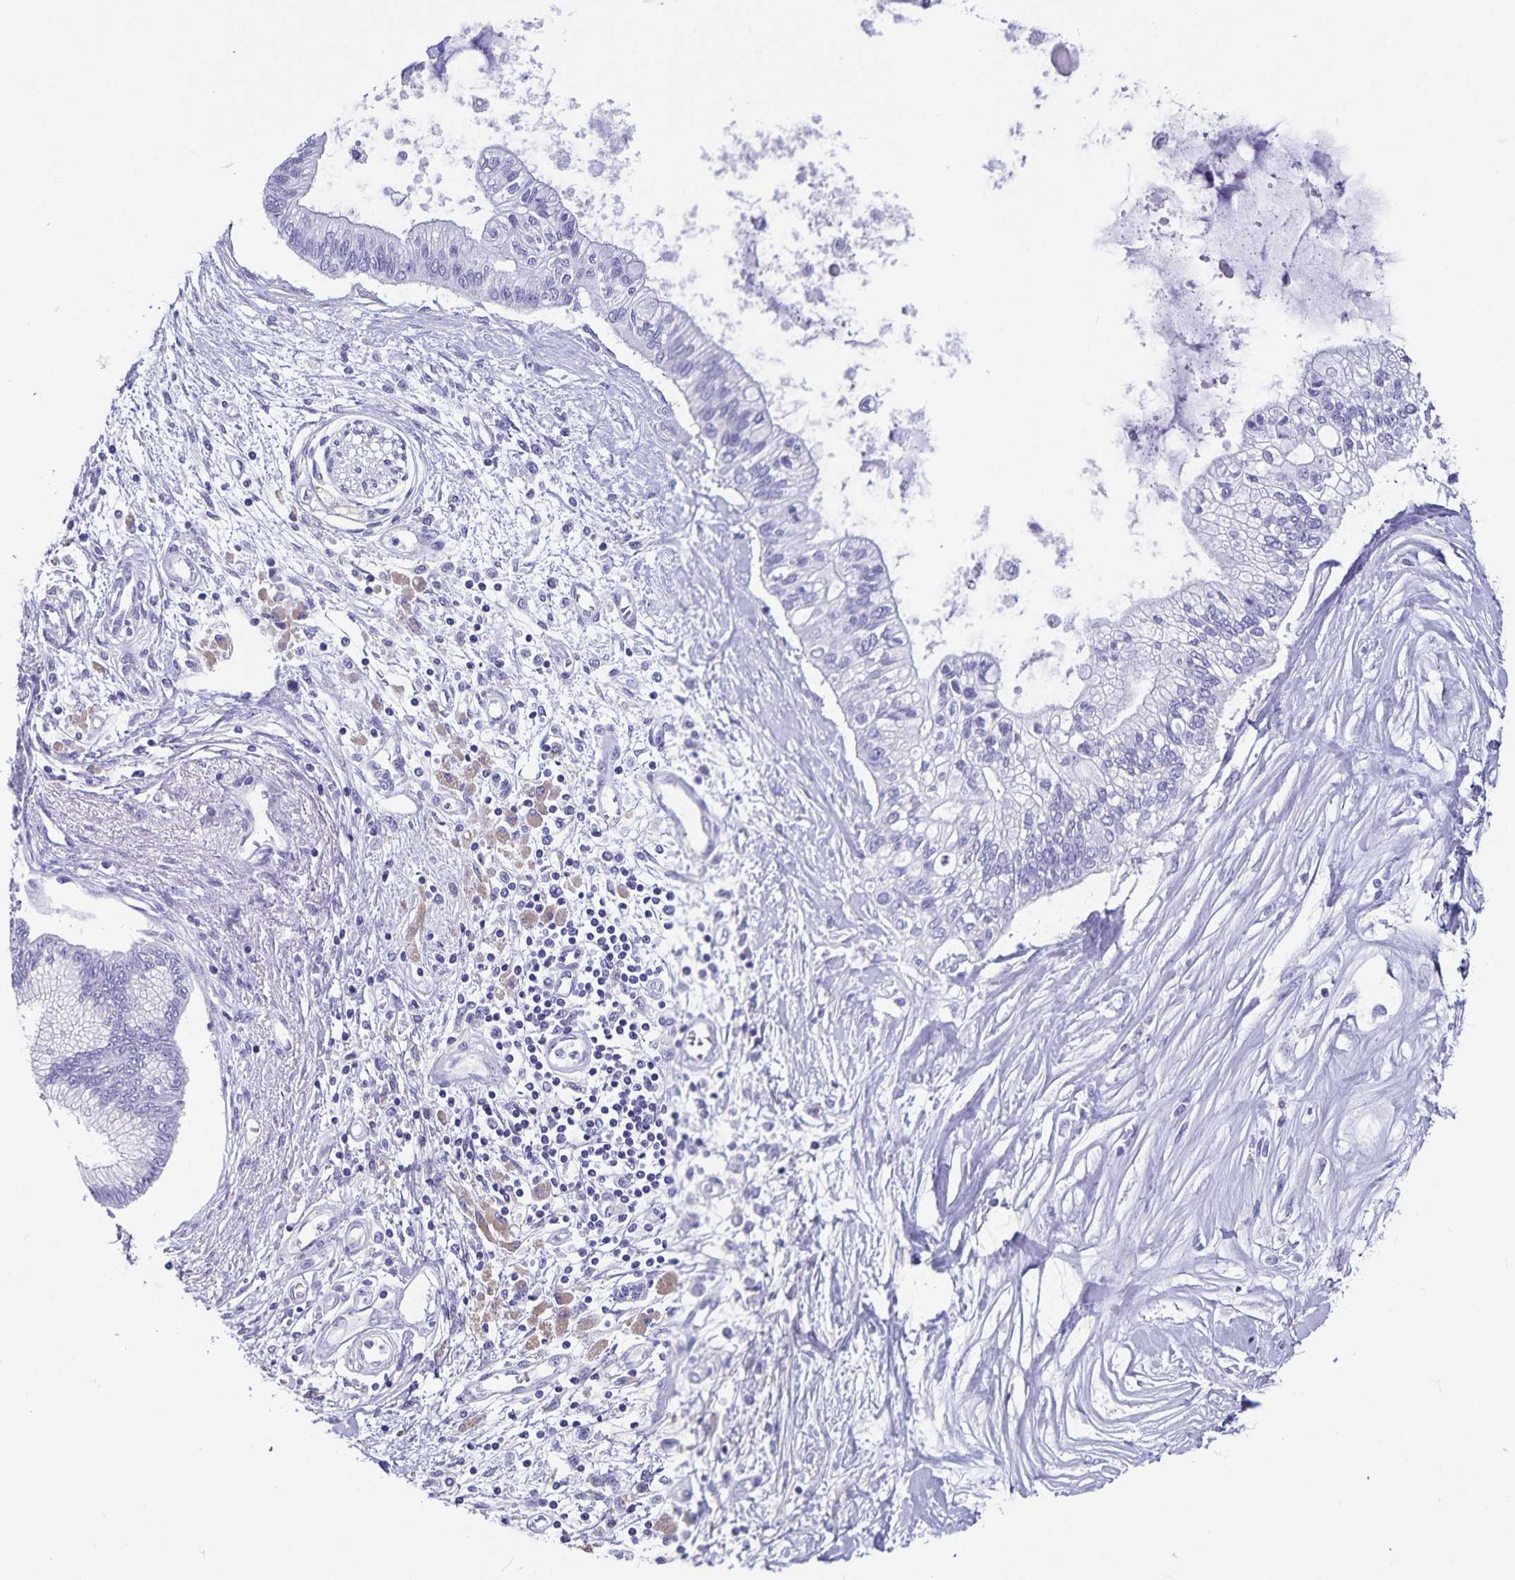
{"staining": {"intensity": "negative", "quantity": "none", "location": "none"}, "tissue": "pancreatic cancer", "cell_type": "Tumor cells", "image_type": "cancer", "snomed": [{"axis": "morphology", "description": "Adenocarcinoma, NOS"}, {"axis": "topography", "description": "Pancreas"}], "caption": "Human pancreatic adenocarcinoma stained for a protein using immunohistochemistry shows no expression in tumor cells.", "gene": "PLAC1", "patient": {"sex": "female", "age": 77}}